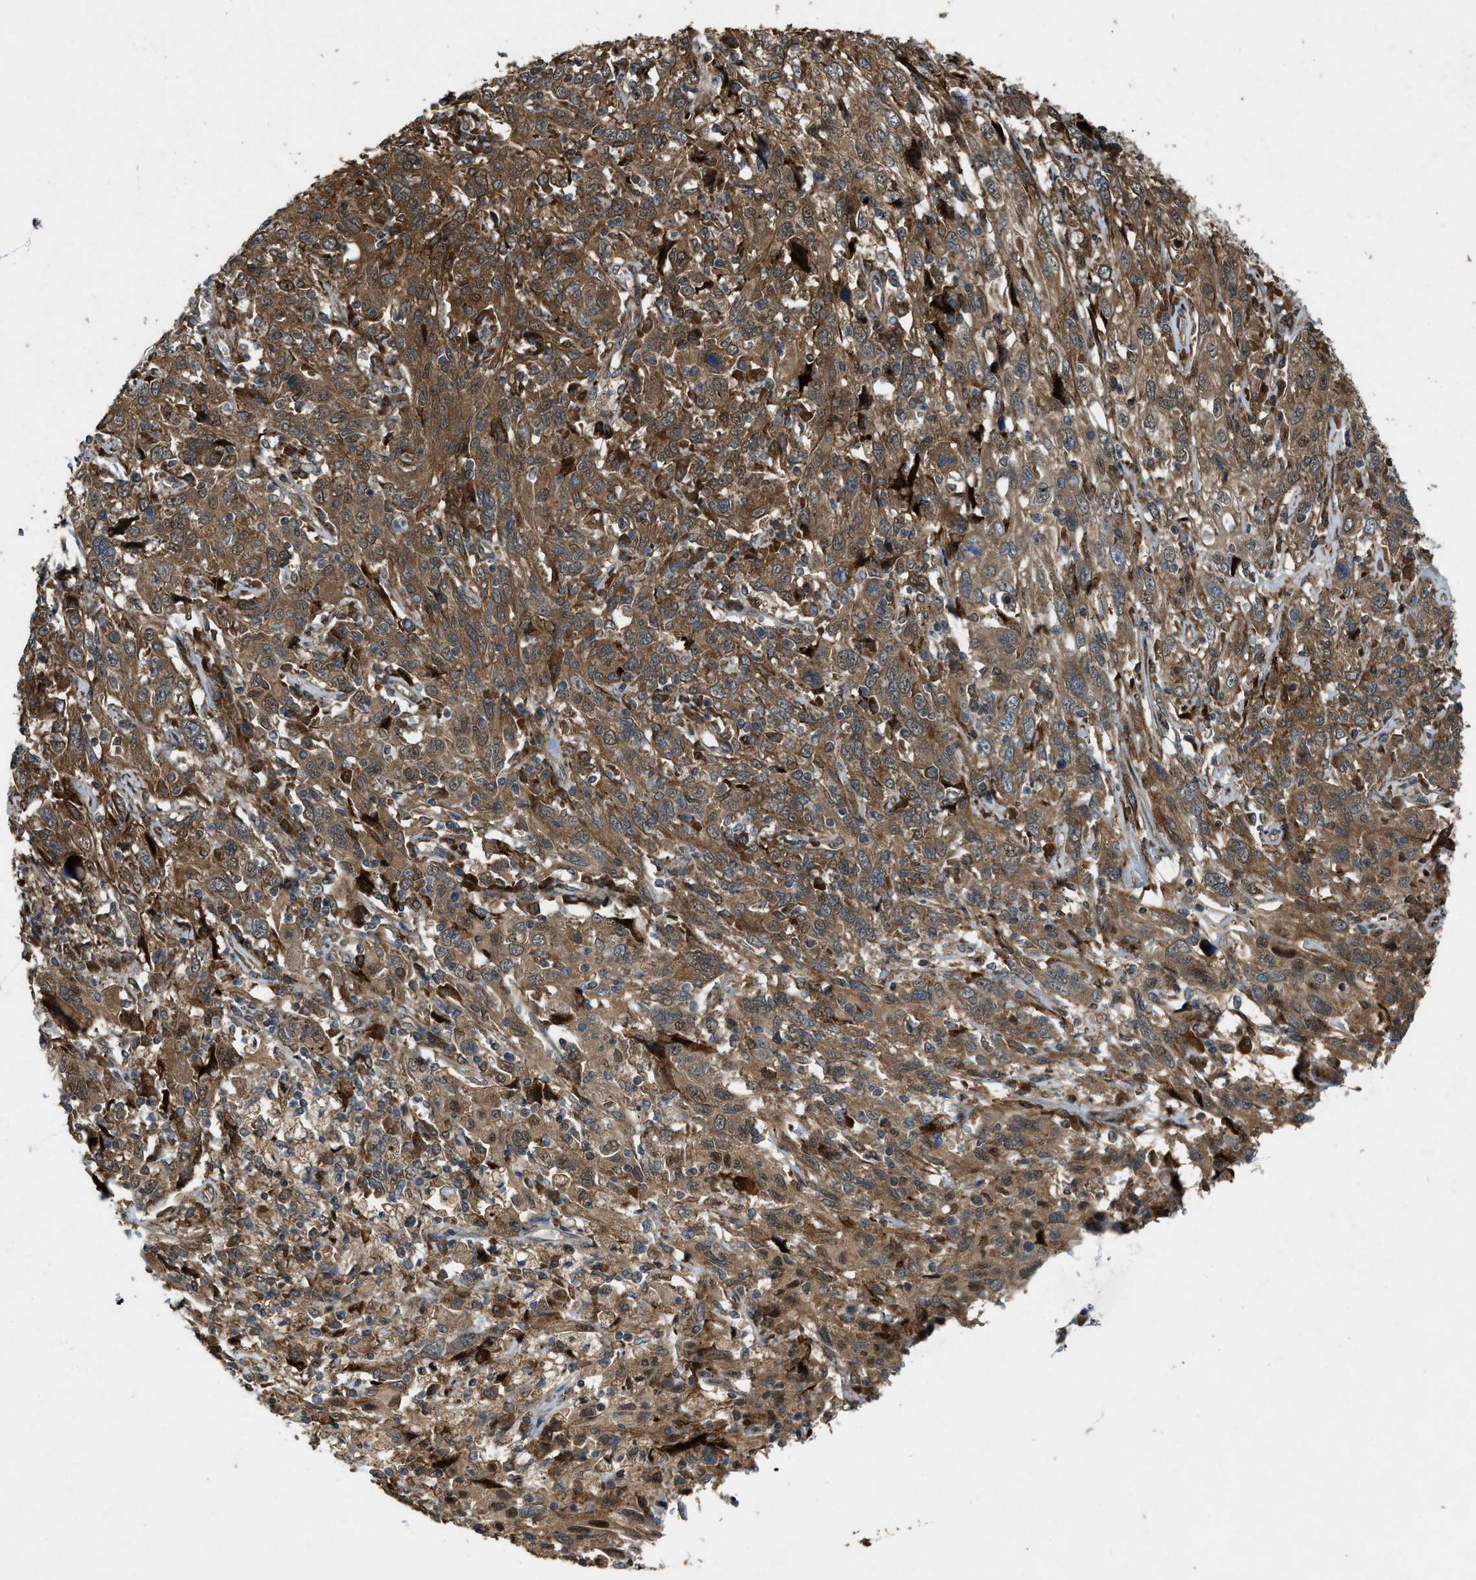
{"staining": {"intensity": "moderate", "quantity": ">75%", "location": "cytoplasmic/membranous"}, "tissue": "cervical cancer", "cell_type": "Tumor cells", "image_type": "cancer", "snomed": [{"axis": "morphology", "description": "Squamous cell carcinoma, NOS"}, {"axis": "topography", "description": "Cervix"}], "caption": "Cervical cancer (squamous cell carcinoma) stained with DAB IHC shows medium levels of moderate cytoplasmic/membranous expression in approximately >75% of tumor cells.", "gene": "LRRC72", "patient": {"sex": "female", "age": 46}}